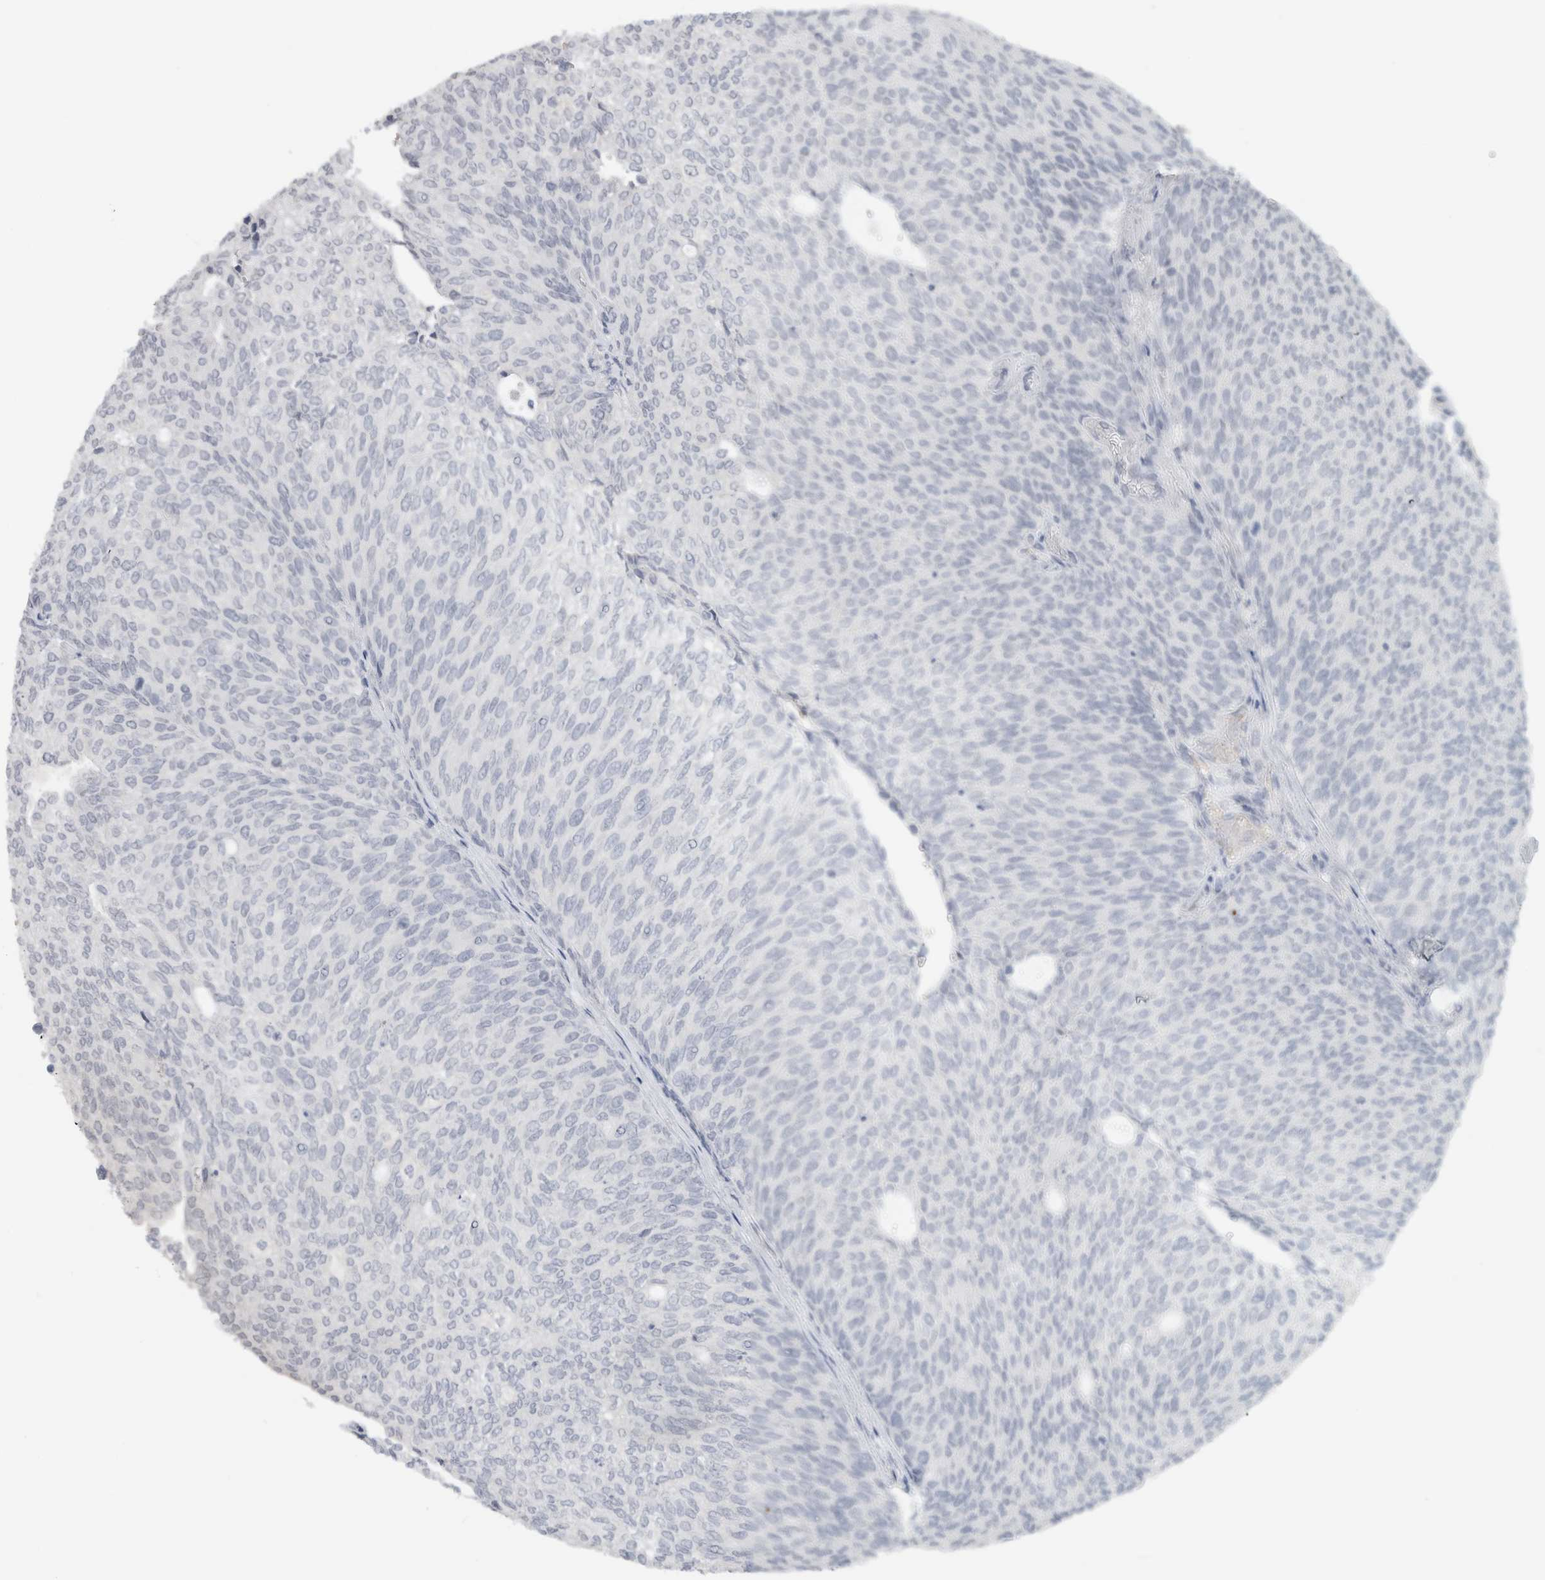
{"staining": {"intensity": "negative", "quantity": "none", "location": "none"}, "tissue": "urothelial cancer", "cell_type": "Tumor cells", "image_type": "cancer", "snomed": [{"axis": "morphology", "description": "Urothelial carcinoma, Low grade"}, {"axis": "topography", "description": "Urinary bladder"}], "caption": "Immunohistochemical staining of human urothelial carcinoma (low-grade) shows no significant staining in tumor cells. (Stains: DAB (3,3'-diaminobenzidine) IHC with hematoxylin counter stain, Microscopy: brightfield microscopy at high magnification).", "gene": "FMR1NB", "patient": {"sex": "female", "age": 79}}